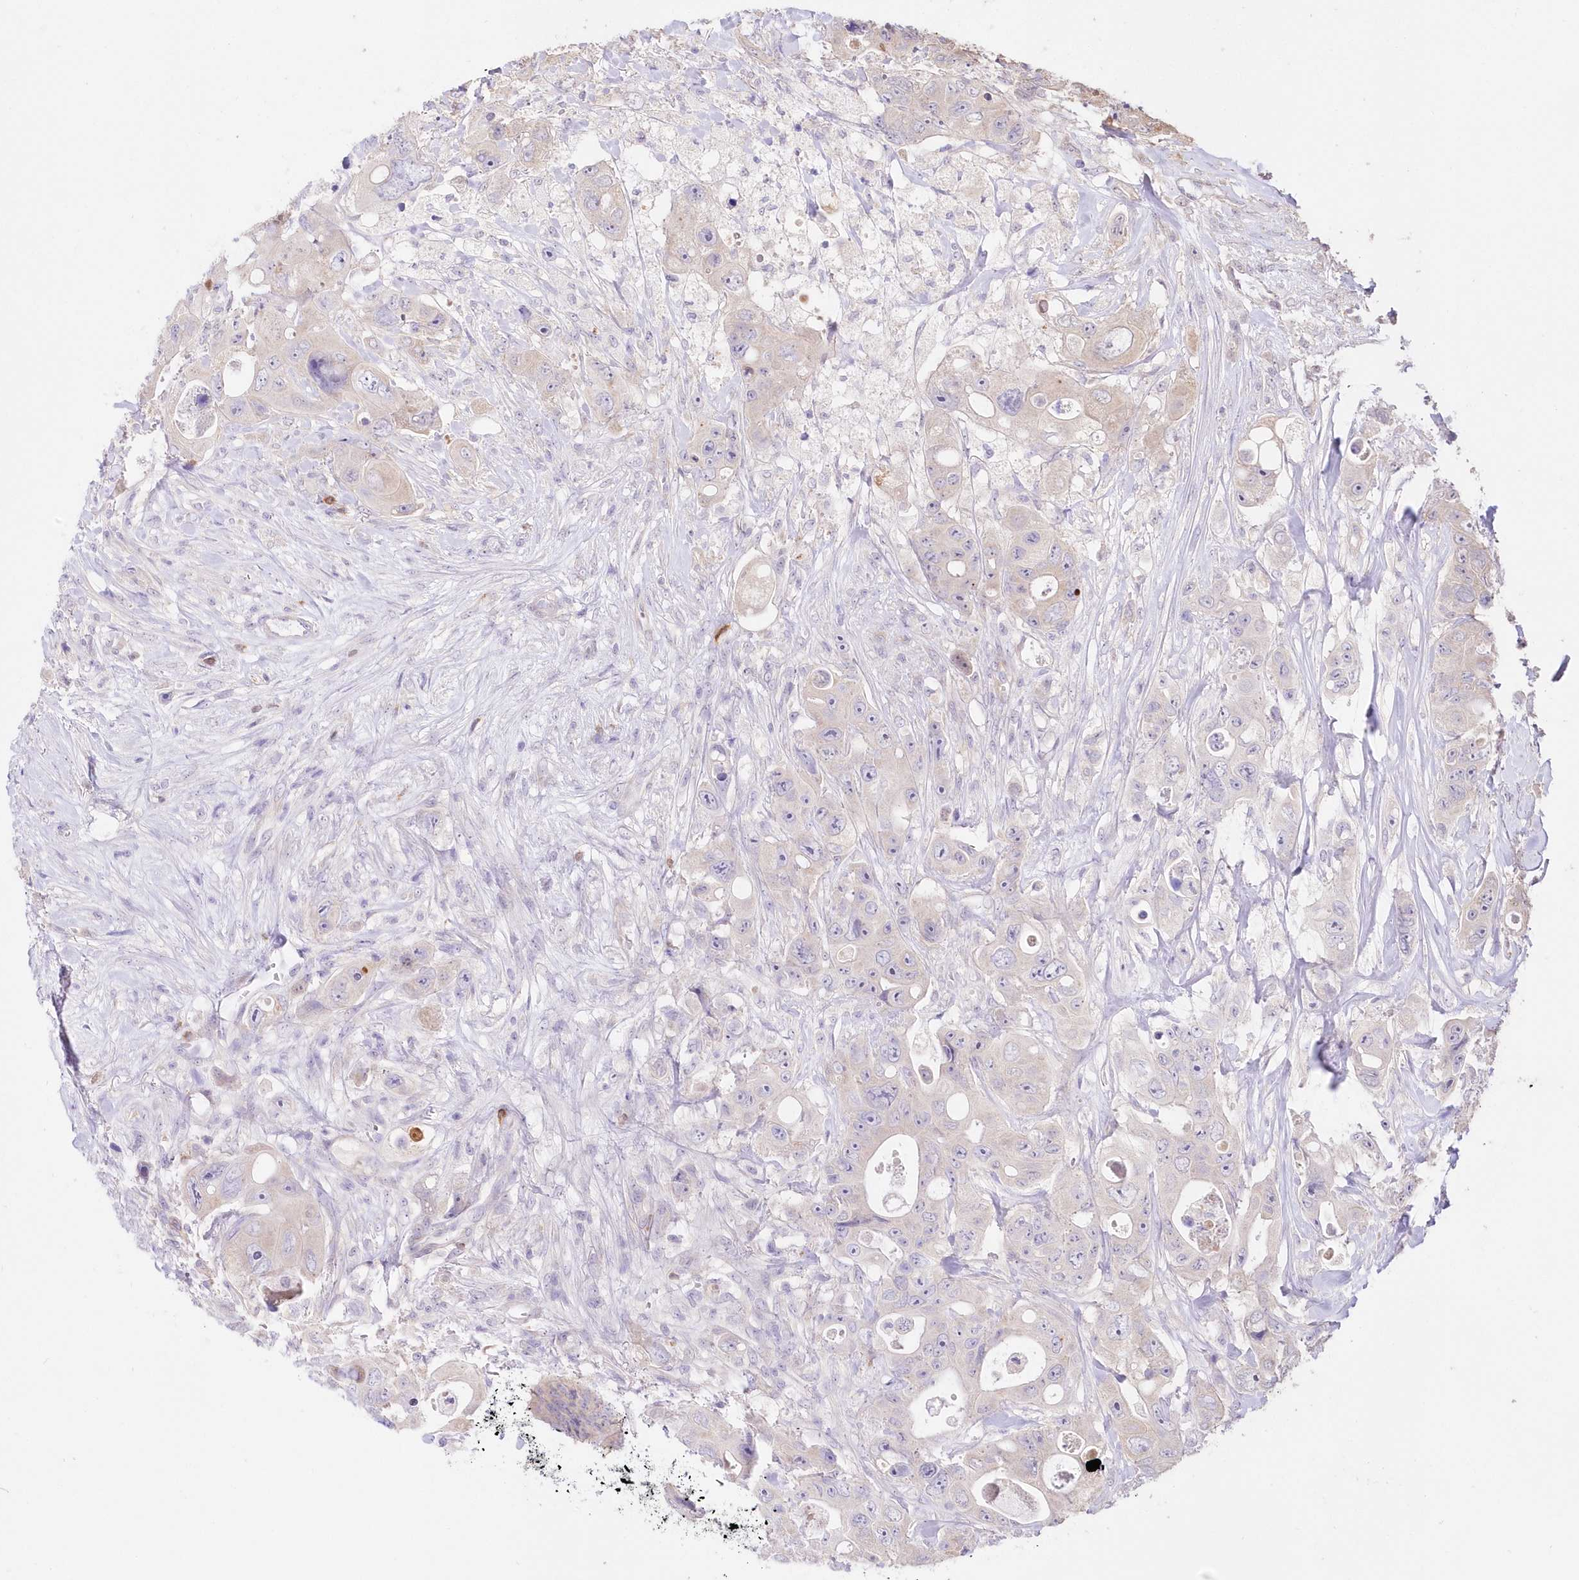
{"staining": {"intensity": "negative", "quantity": "none", "location": "none"}, "tissue": "colorectal cancer", "cell_type": "Tumor cells", "image_type": "cancer", "snomed": [{"axis": "morphology", "description": "Adenocarcinoma, NOS"}, {"axis": "topography", "description": "Colon"}], "caption": "This micrograph is of colorectal adenocarcinoma stained with immunohistochemistry to label a protein in brown with the nuclei are counter-stained blue. There is no positivity in tumor cells.", "gene": "STK17B", "patient": {"sex": "female", "age": 46}}